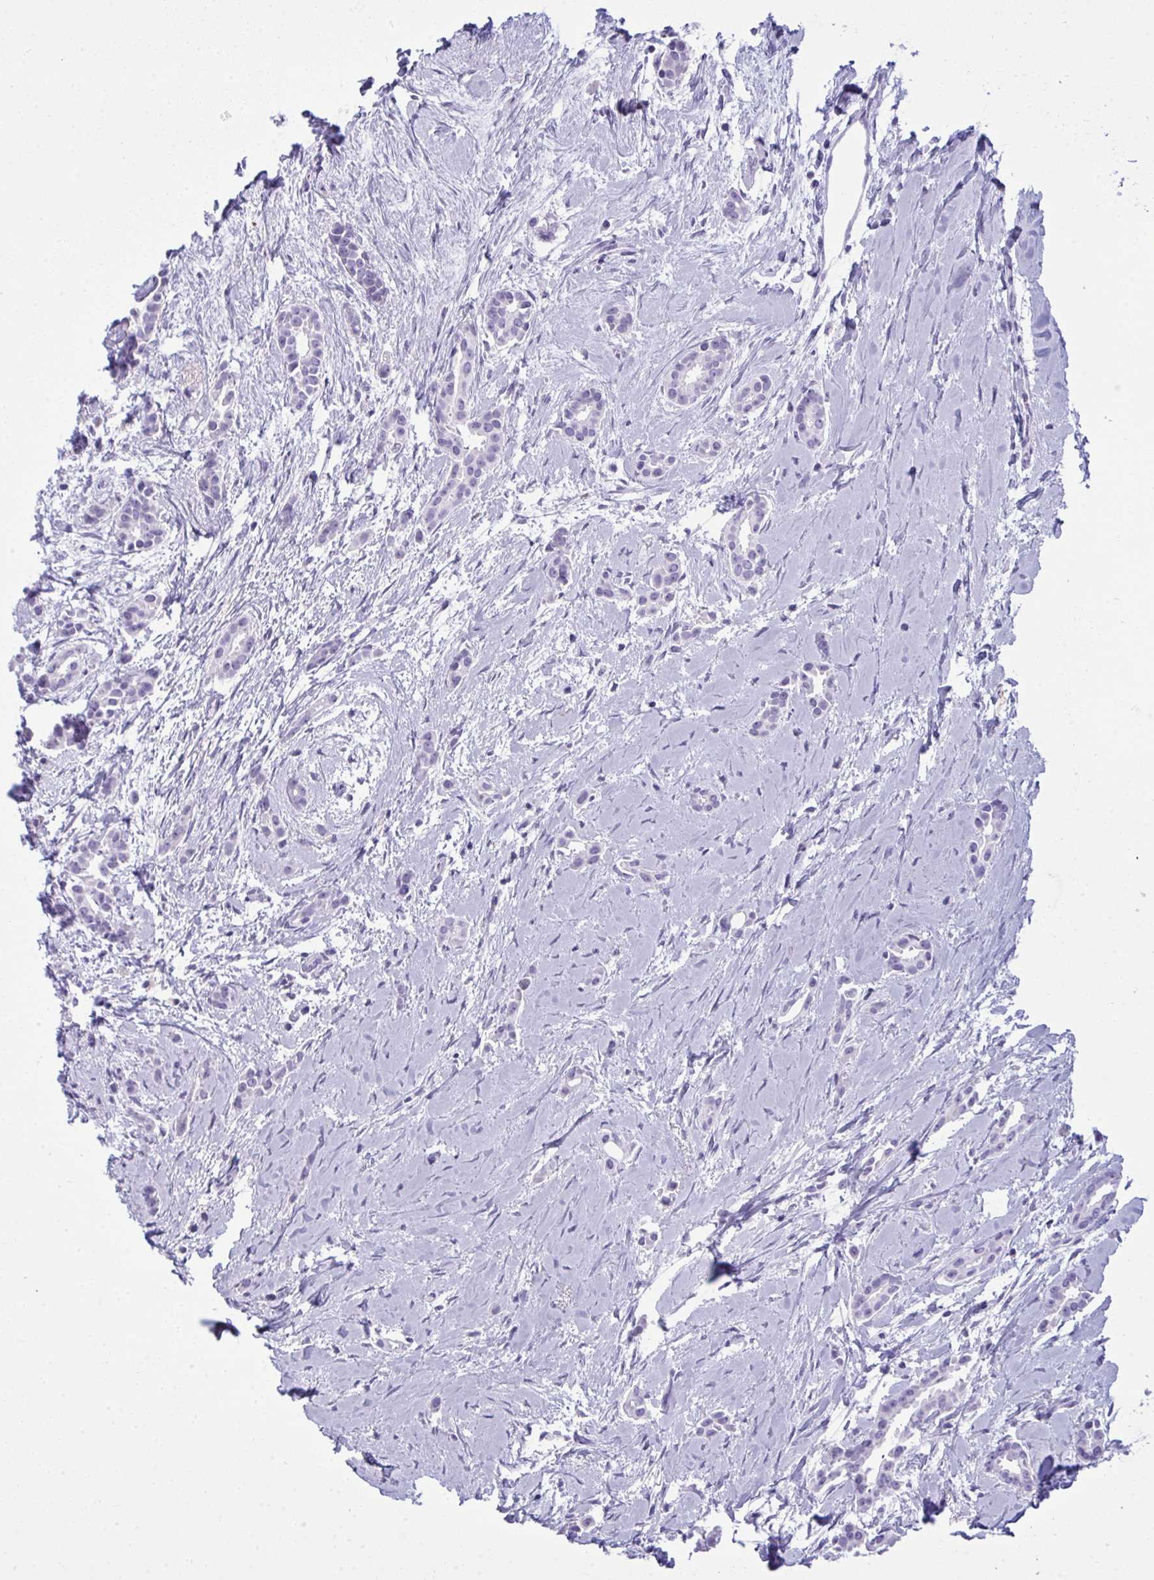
{"staining": {"intensity": "negative", "quantity": "none", "location": "none"}, "tissue": "breast cancer", "cell_type": "Tumor cells", "image_type": "cancer", "snomed": [{"axis": "morphology", "description": "Duct carcinoma"}, {"axis": "topography", "description": "Breast"}], "caption": "Immunohistochemistry of human breast cancer (intraductal carcinoma) exhibits no positivity in tumor cells.", "gene": "ARHGAP42", "patient": {"sex": "female", "age": 64}}